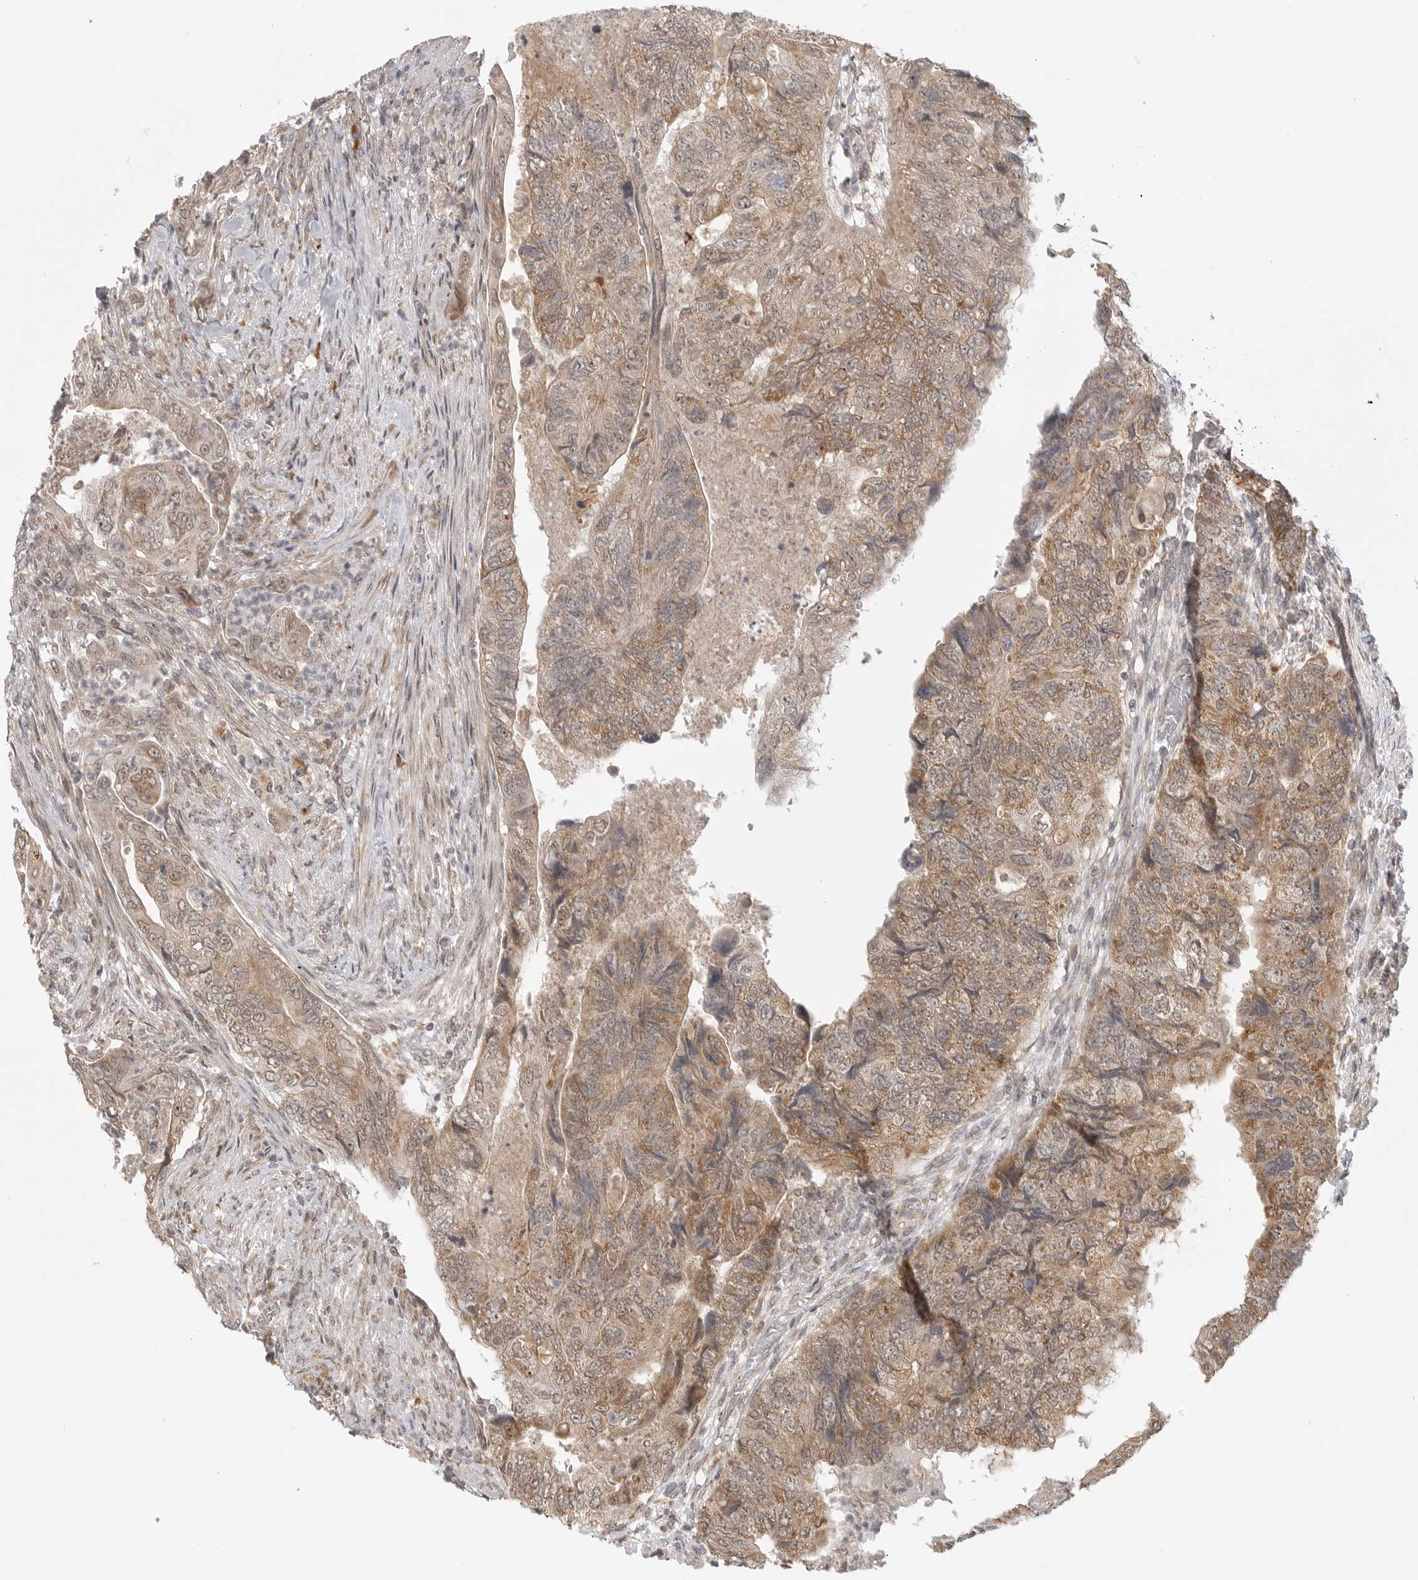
{"staining": {"intensity": "moderate", "quantity": "25%-75%", "location": "cytoplasmic/membranous"}, "tissue": "colorectal cancer", "cell_type": "Tumor cells", "image_type": "cancer", "snomed": [{"axis": "morphology", "description": "Adenocarcinoma, NOS"}, {"axis": "topography", "description": "Rectum"}], "caption": "An image showing moderate cytoplasmic/membranous expression in approximately 25%-75% of tumor cells in adenocarcinoma (colorectal), as visualized by brown immunohistochemical staining.", "gene": "KALRN", "patient": {"sex": "male", "age": 63}}